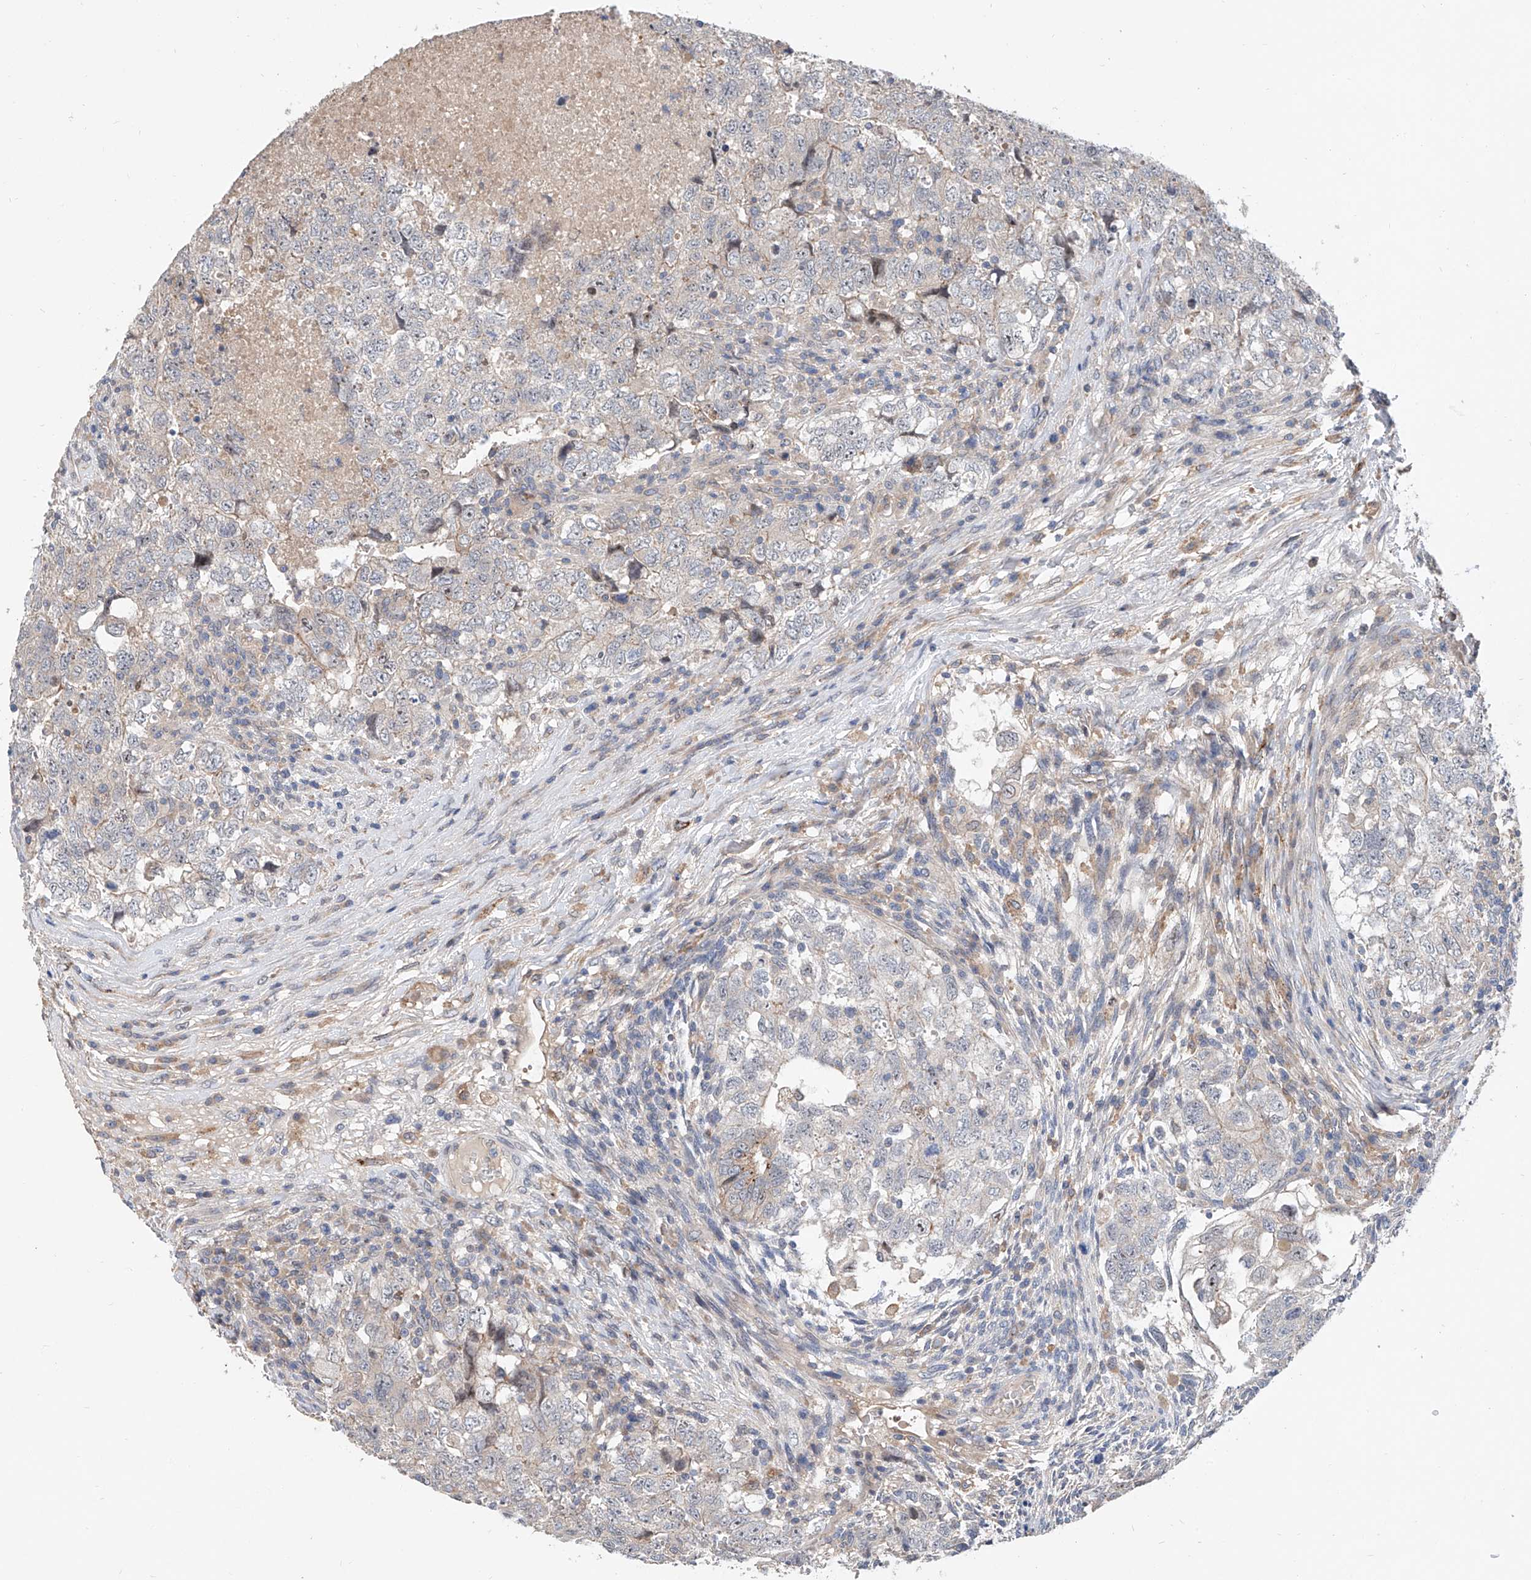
{"staining": {"intensity": "negative", "quantity": "none", "location": "none"}, "tissue": "testis cancer", "cell_type": "Tumor cells", "image_type": "cancer", "snomed": [{"axis": "morphology", "description": "Carcinoma, Embryonal, NOS"}, {"axis": "topography", "description": "Testis"}], "caption": "This is a histopathology image of immunohistochemistry staining of testis cancer, which shows no positivity in tumor cells.", "gene": "MAGEE2", "patient": {"sex": "male", "age": 37}}